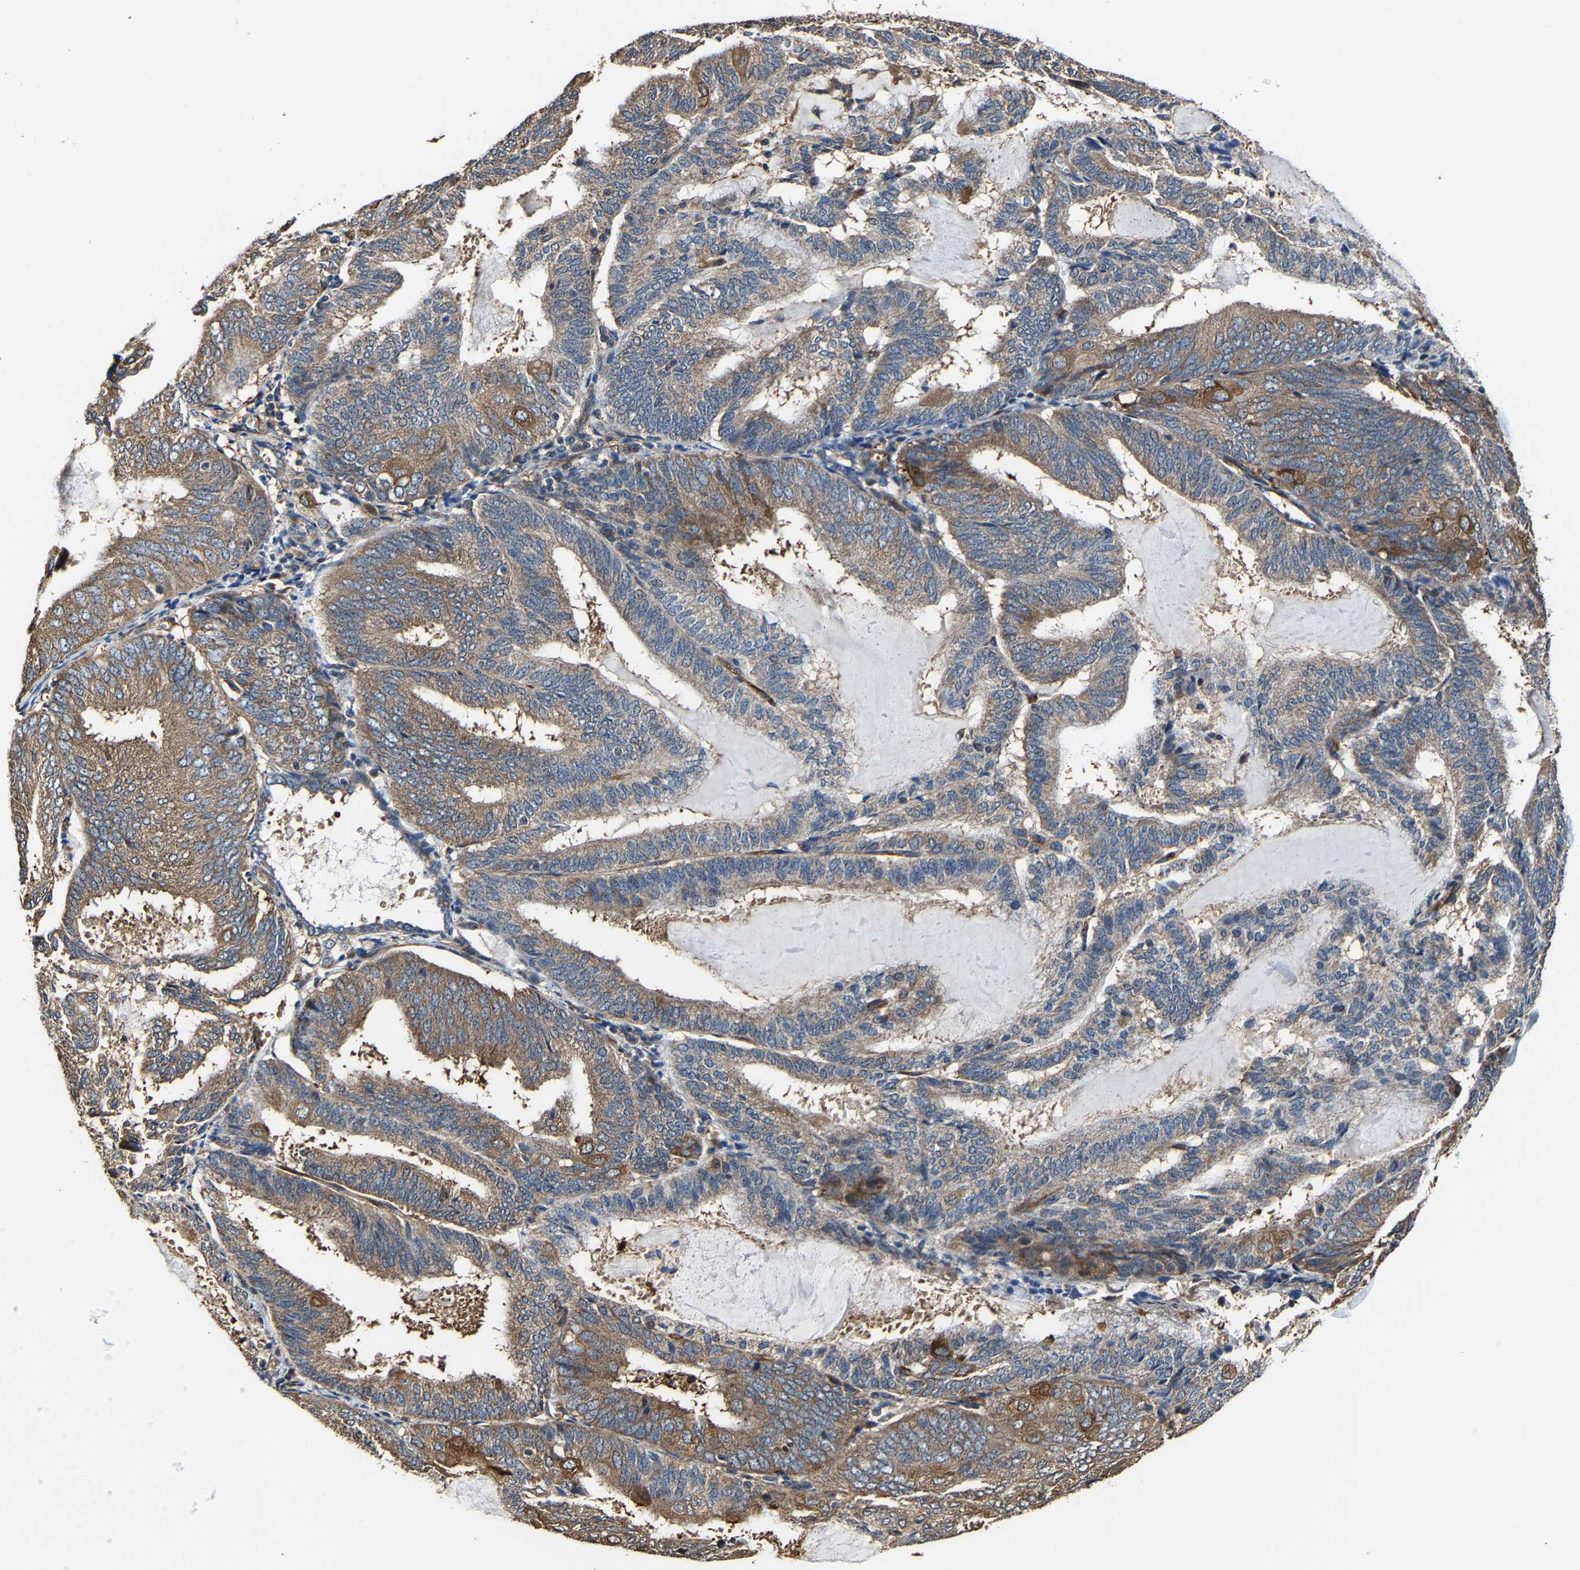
{"staining": {"intensity": "moderate", "quantity": ">75%", "location": "cytoplasmic/membranous"}, "tissue": "endometrial cancer", "cell_type": "Tumor cells", "image_type": "cancer", "snomed": [{"axis": "morphology", "description": "Adenocarcinoma, NOS"}, {"axis": "topography", "description": "Endometrium"}], "caption": "This histopathology image shows immunohistochemistry staining of human adenocarcinoma (endometrial), with medium moderate cytoplasmic/membranous expression in approximately >75% of tumor cells.", "gene": "GFRA3", "patient": {"sex": "female", "age": 81}}